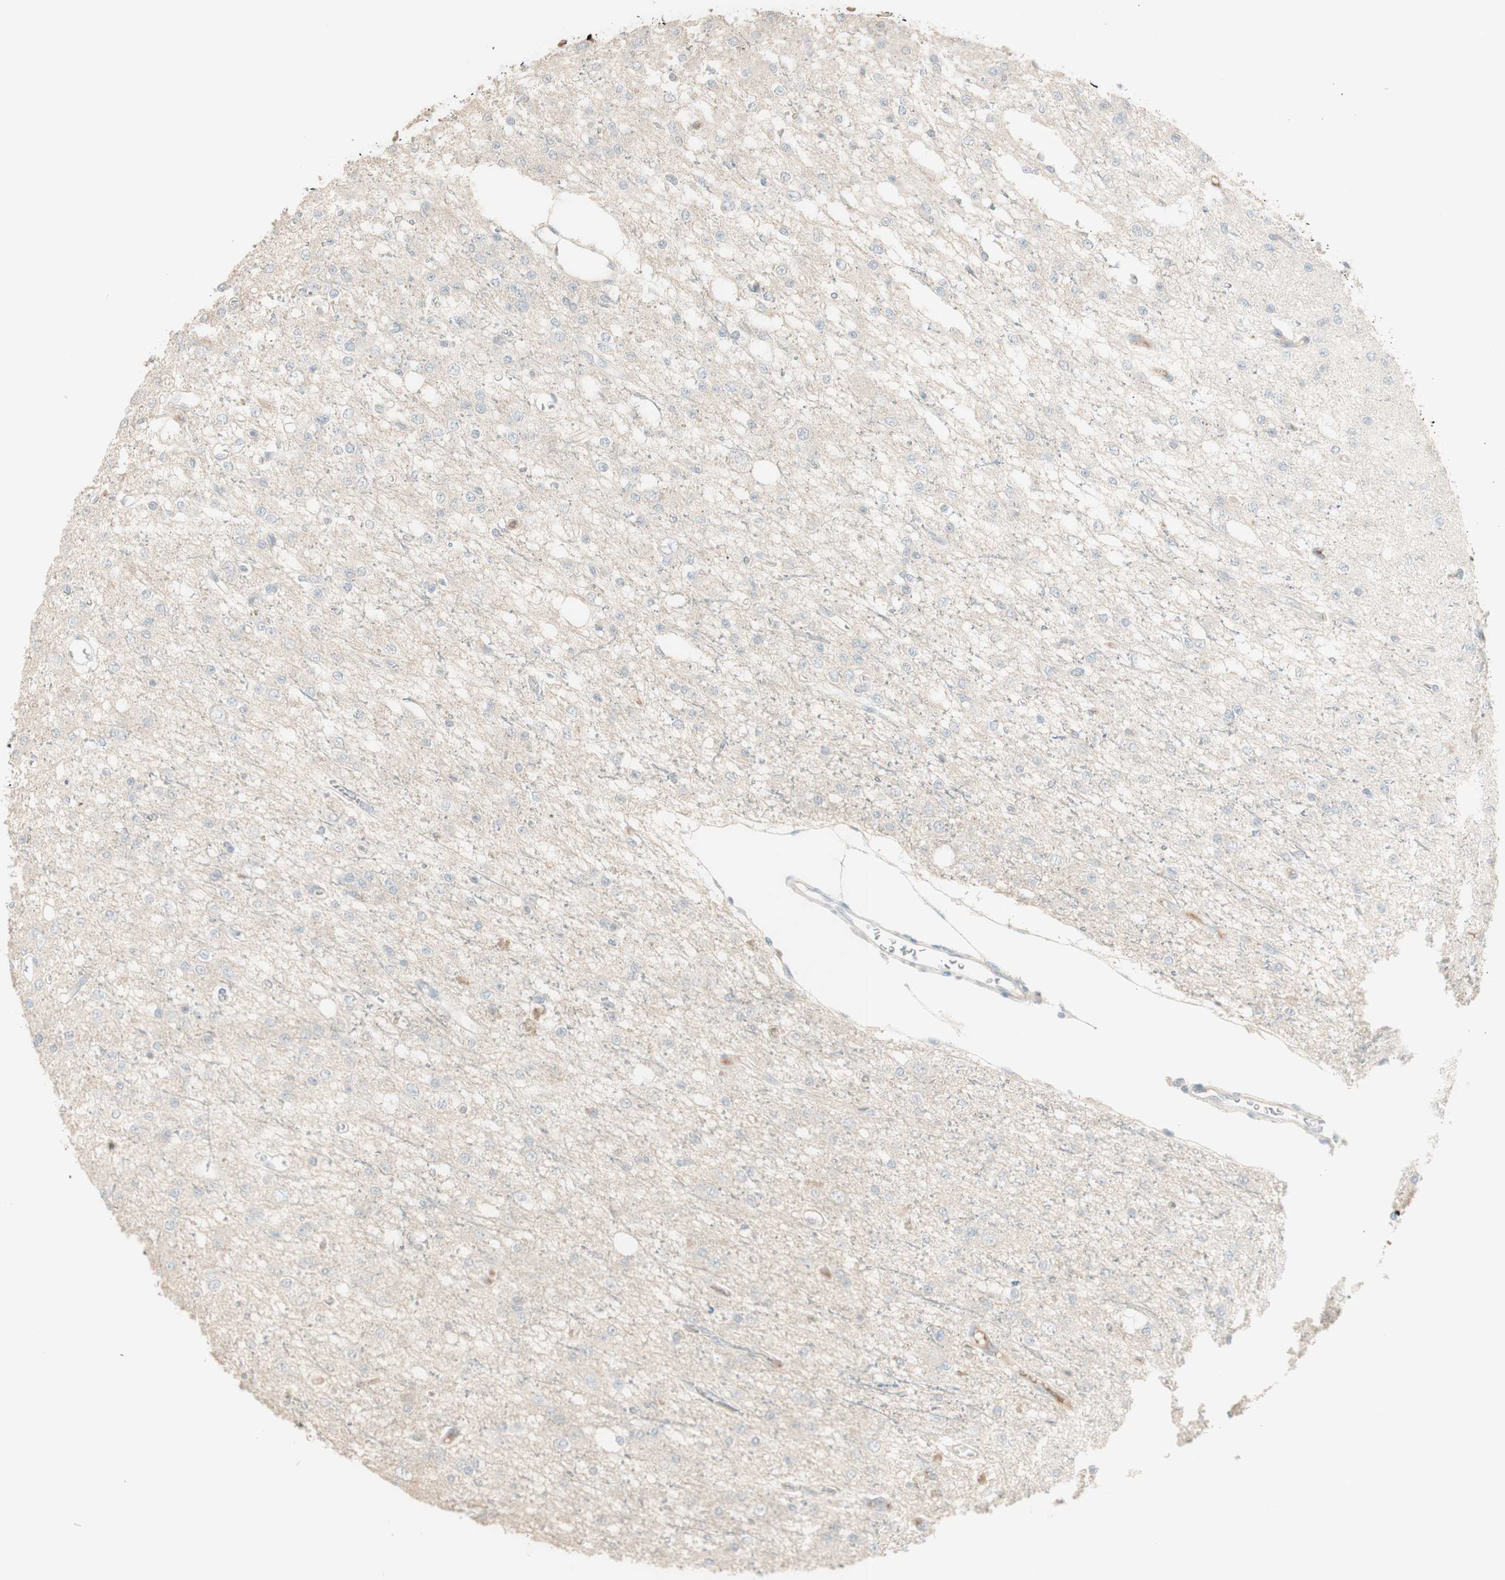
{"staining": {"intensity": "negative", "quantity": "none", "location": "none"}, "tissue": "glioma", "cell_type": "Tumor cells", "image_type": "cancer", "snomed": [{"axis": "morphology", "description": "Glioma, malignant, Low grade"}, {"axis": "topography", "description": "Brain"}], "caption": "Tumor cells are negative for brown protein staining in glioma.", "gene": "IFNG", "patient": {"sex": "male", "age": 38}}